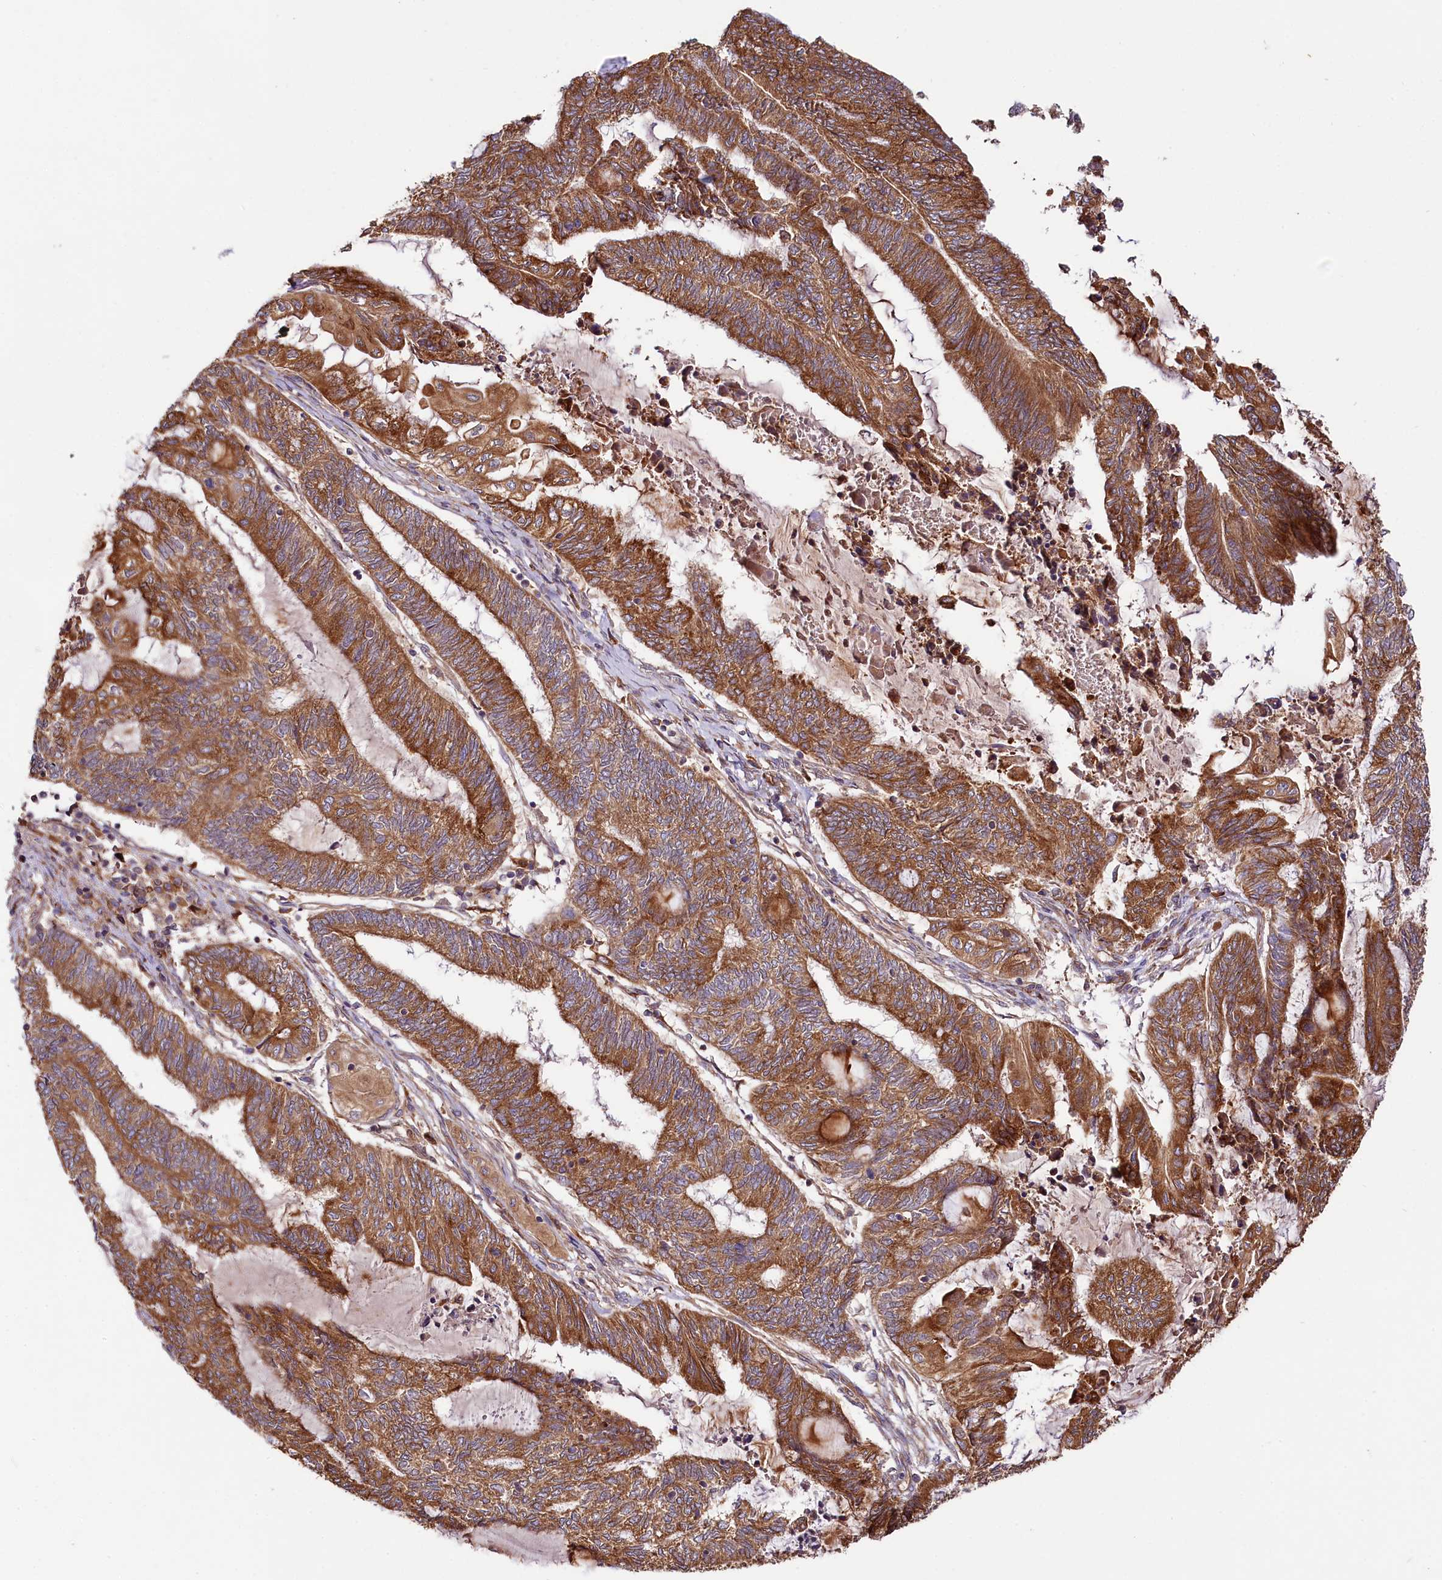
{"staining": {"intensity": "moderate", "quantity": ">75%", "location": "cytoplasmic/membranous"}, "tissue": "endometrial cancer", "cell_type": "Tumor cells", "image_type": "cancer", "snomed": [{"axis": "morphology", "description": "Adenocarcinoma, NOS"}, {"axis": "topography", "description": "Uterus"}, {"axis": "topography", "description": "Endometrium"}], "caption": "This is a micrograph of immunohistochemistry staining of endometrial cancer, which shows moderate staining in the cytoplasmic/membranous of tumor cells.", "gene": "CEP295", "patient": {"sex": "female", "age": 70}}